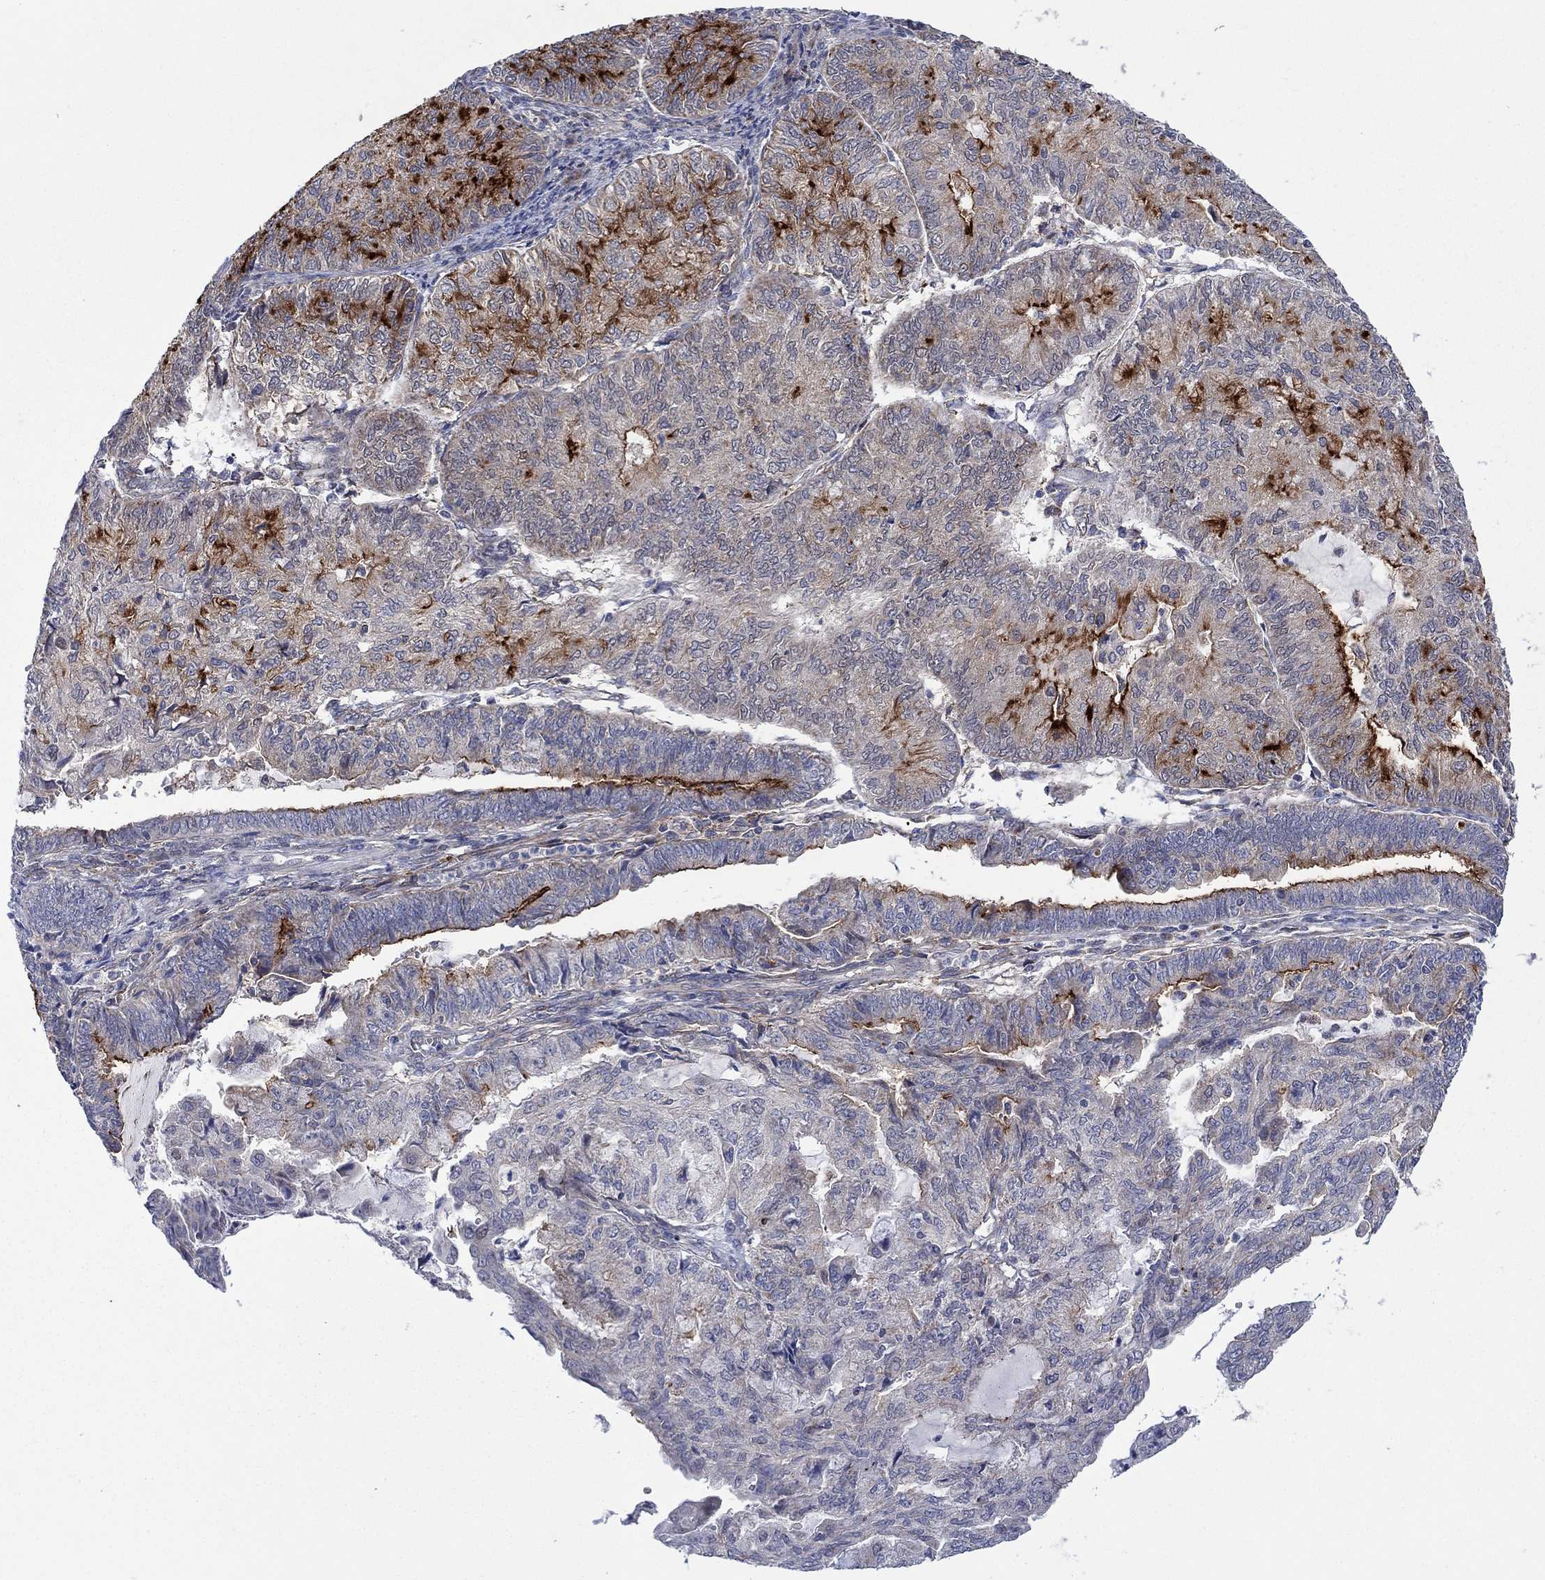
{"staining": {"intensity": "strong", "quantity": "<25%", "location": "cytoplasmic/membranous"}, "tissue": "endometrial cancer", "cell_type": "Tumor cells", "image_type": "cancer", "snomed": [{"axis": "morphology", "description": "Adenocarcinoma, NOS"}, {"axis": "topography", "description": "Endometrium"}], "caption": "IHC of adenocarcinoma (endometrial) reveals medium levels of strong cytoplasmic/membranous expression in about <25% of tumor cells.", "gene": "SLC35F2", "patient": {"sex": "female", "age": 82}}